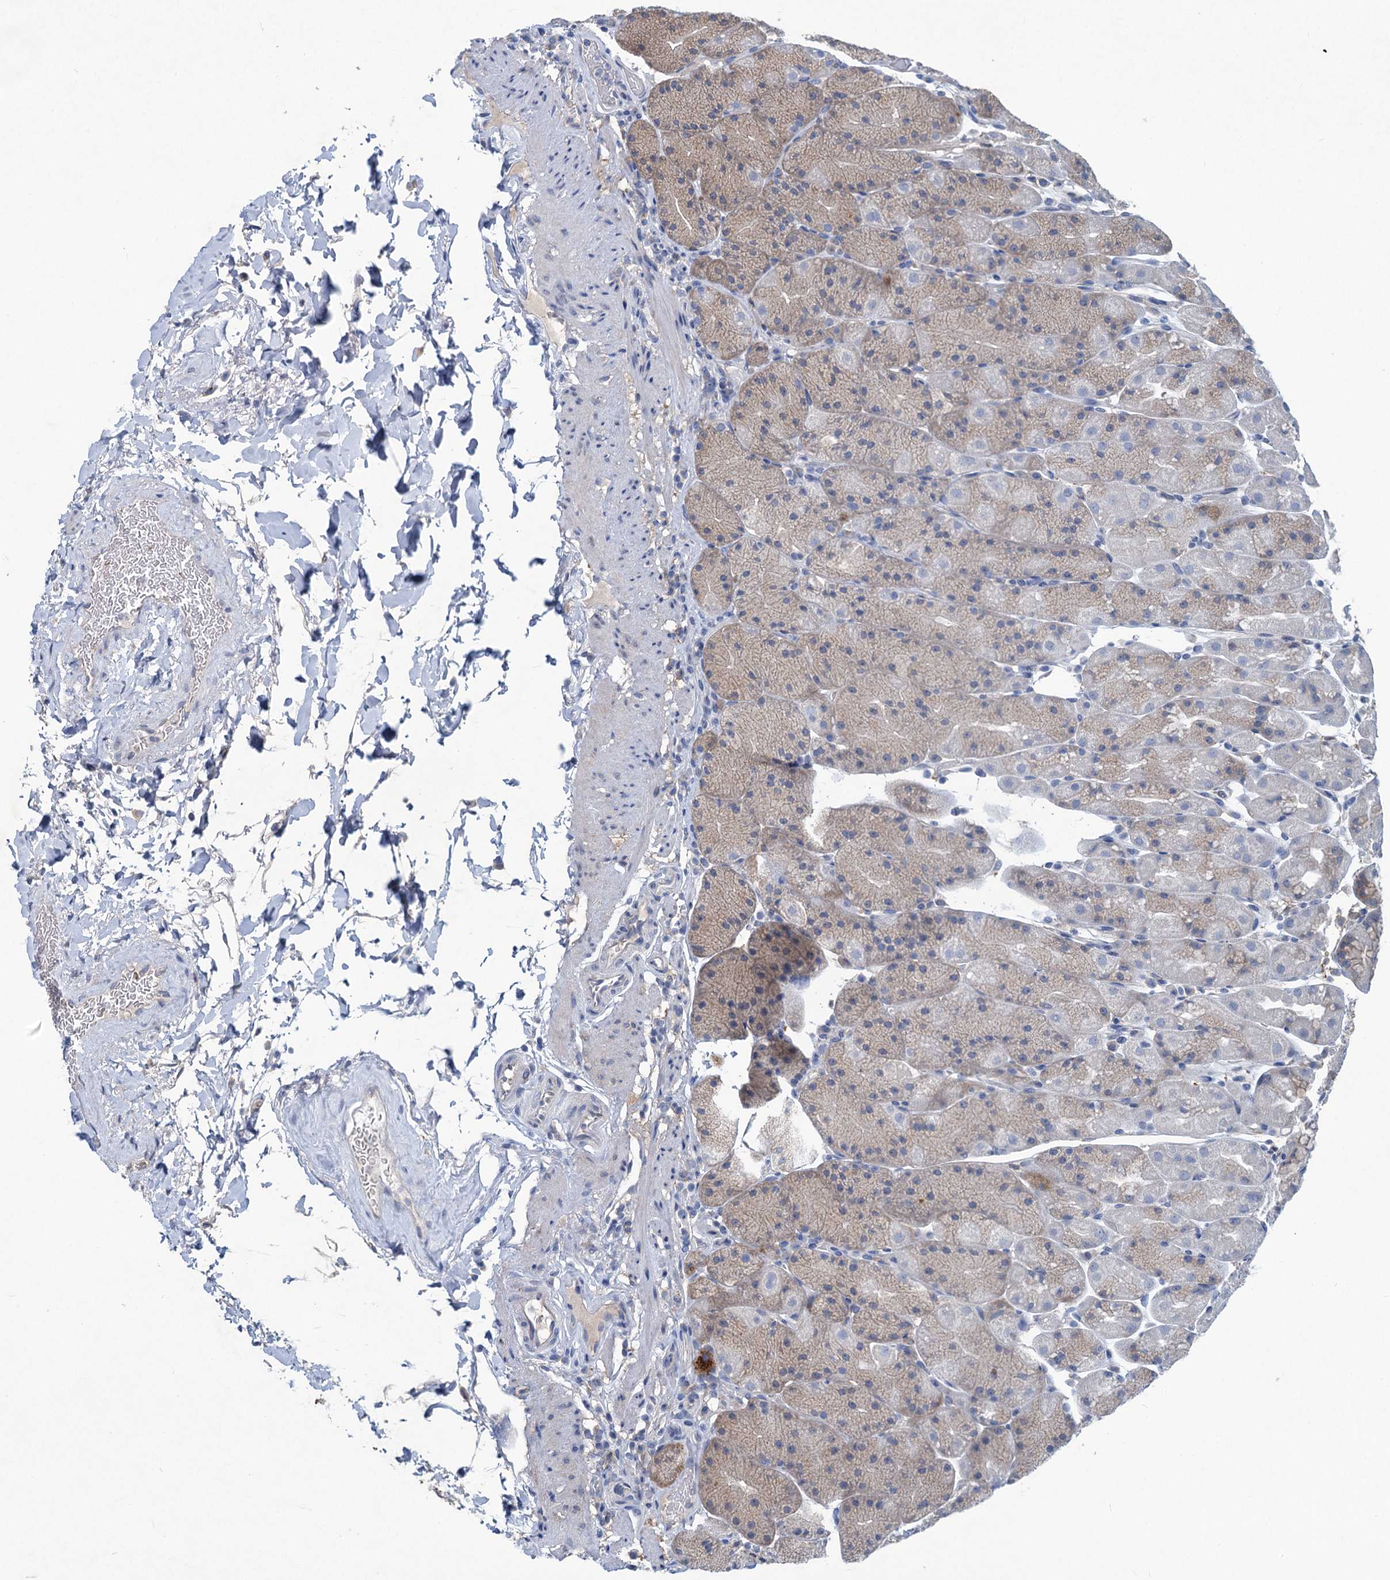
{"staining": {"intensity": "strong", "quantity": "<25%", "location": "cytoplasmic/membranous"}, "tissue": "stomach", "cell_type": "Glandular cells", "image_type": "normal", "snomed": [{"axis": "morphology", "description": "Normal tissue, NOS"}, {"axis": "topography", "description": "Stomach, upper"}, {"axis": "topography", "description": "Stomach, lower"}], "caption": "Unremarkable stomach was stained to show a protein in brown. There is medium levels of strong cytoplasmic/membranous expression in approximately <25% of glandular cells. (Stains: DAB in brown, nuclei in blue, Microscopy: brightfield microscopy at high magnification).", "gene": "RTKN2", "patient": {"sex": "male", "age": 67}}